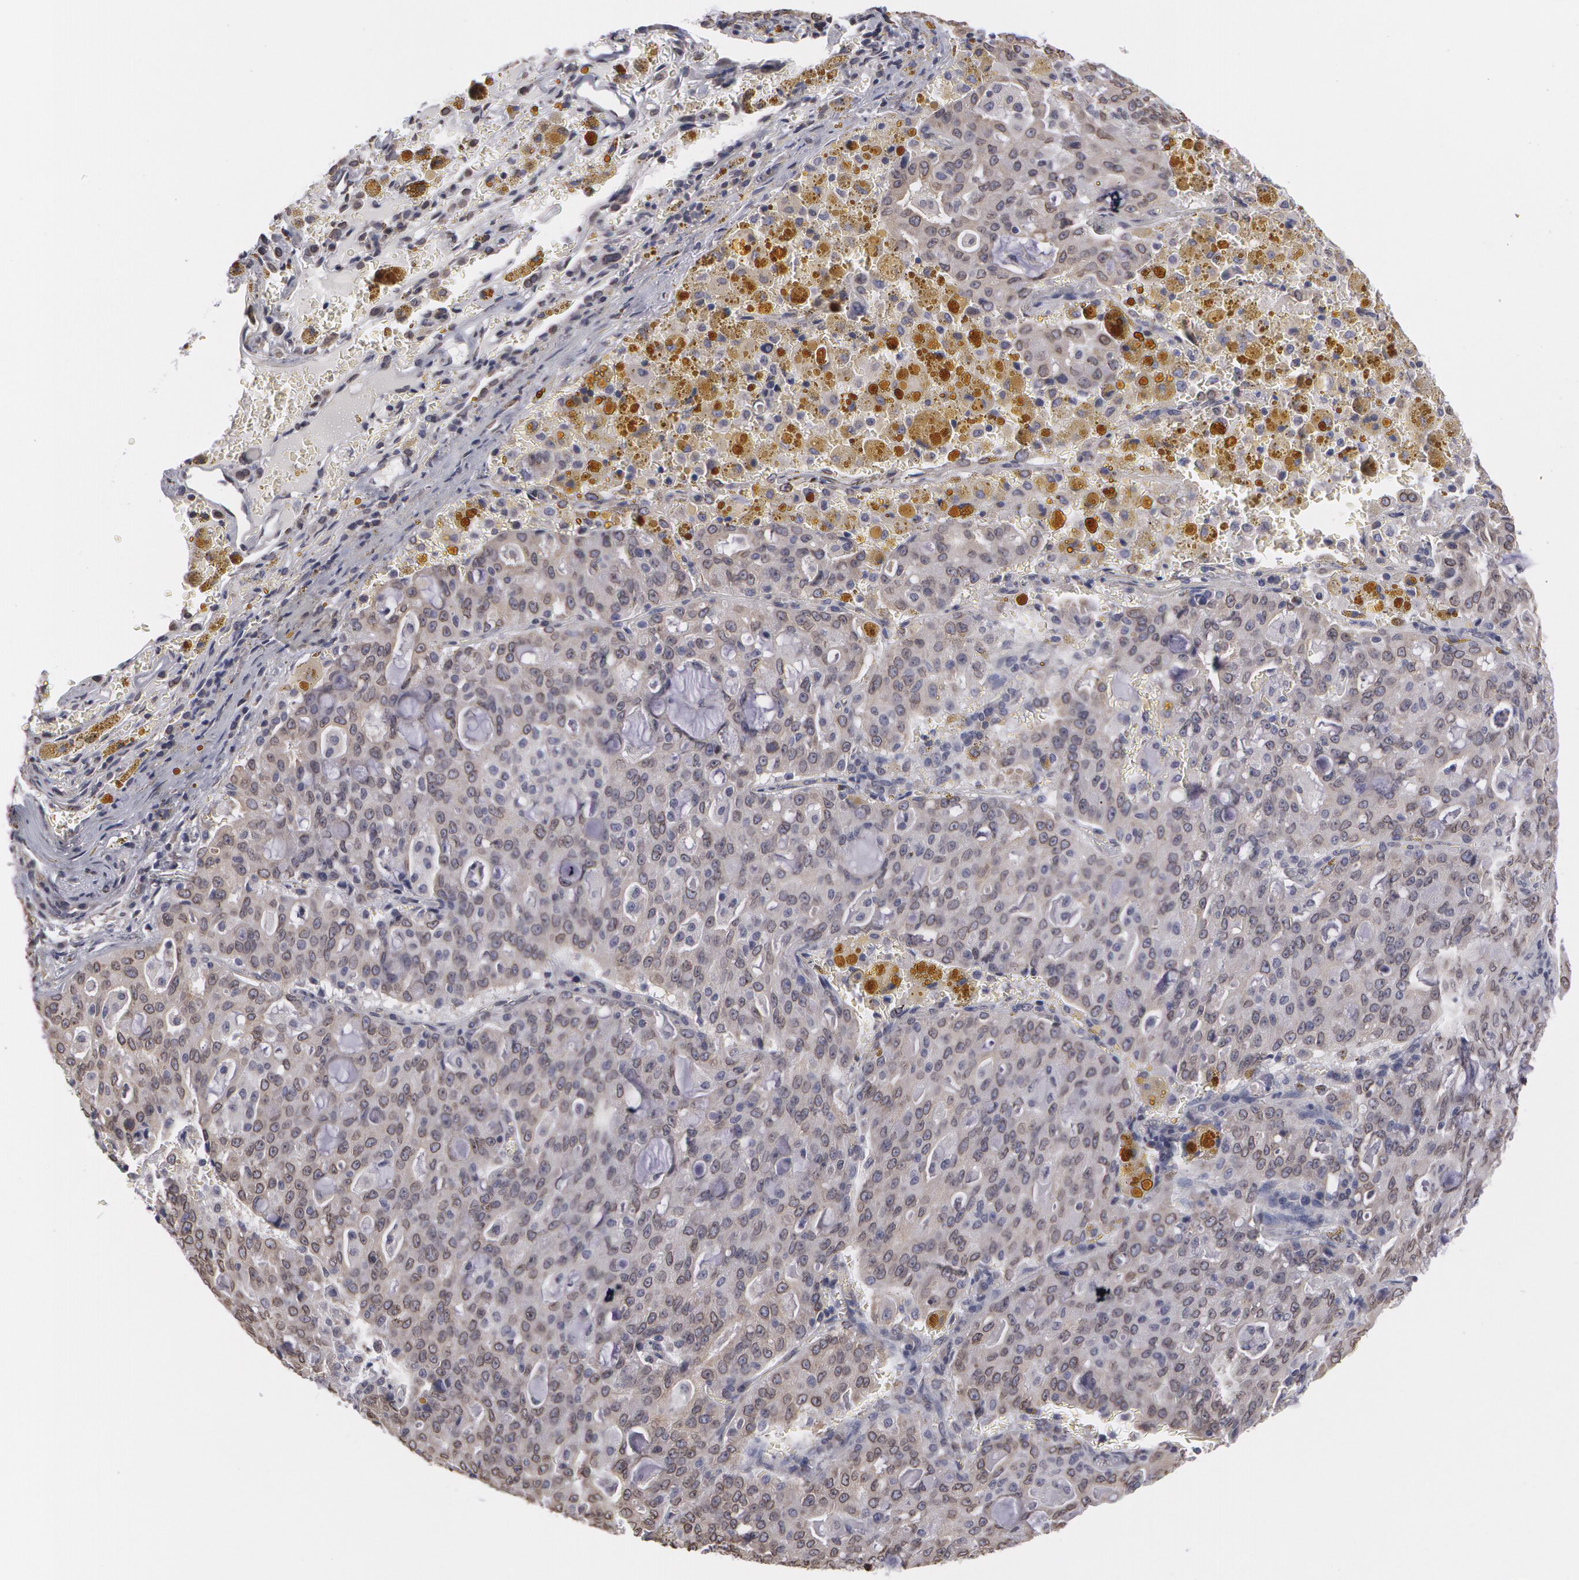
{"staining": {"intensity": "weak", "quantity": "25%-75%", "location": "nuclear"}, "tissue": "lung cancer", "cell_type": "Tumor cells", "image_type": "cancer", "snomed": [{"axis": "morphology", "description": "Adenocarcinoma, NOS"}, {"axis": "topography", "description": "Lung"}], "caption": "Lung adenocarcinoma tissue reveals weak nuclear expression in approximately 25%-75% of tumor cells, visualized by immunohistochemistry.", "gene": "EMD", "patient": {"sex": "female", "age": 44}}